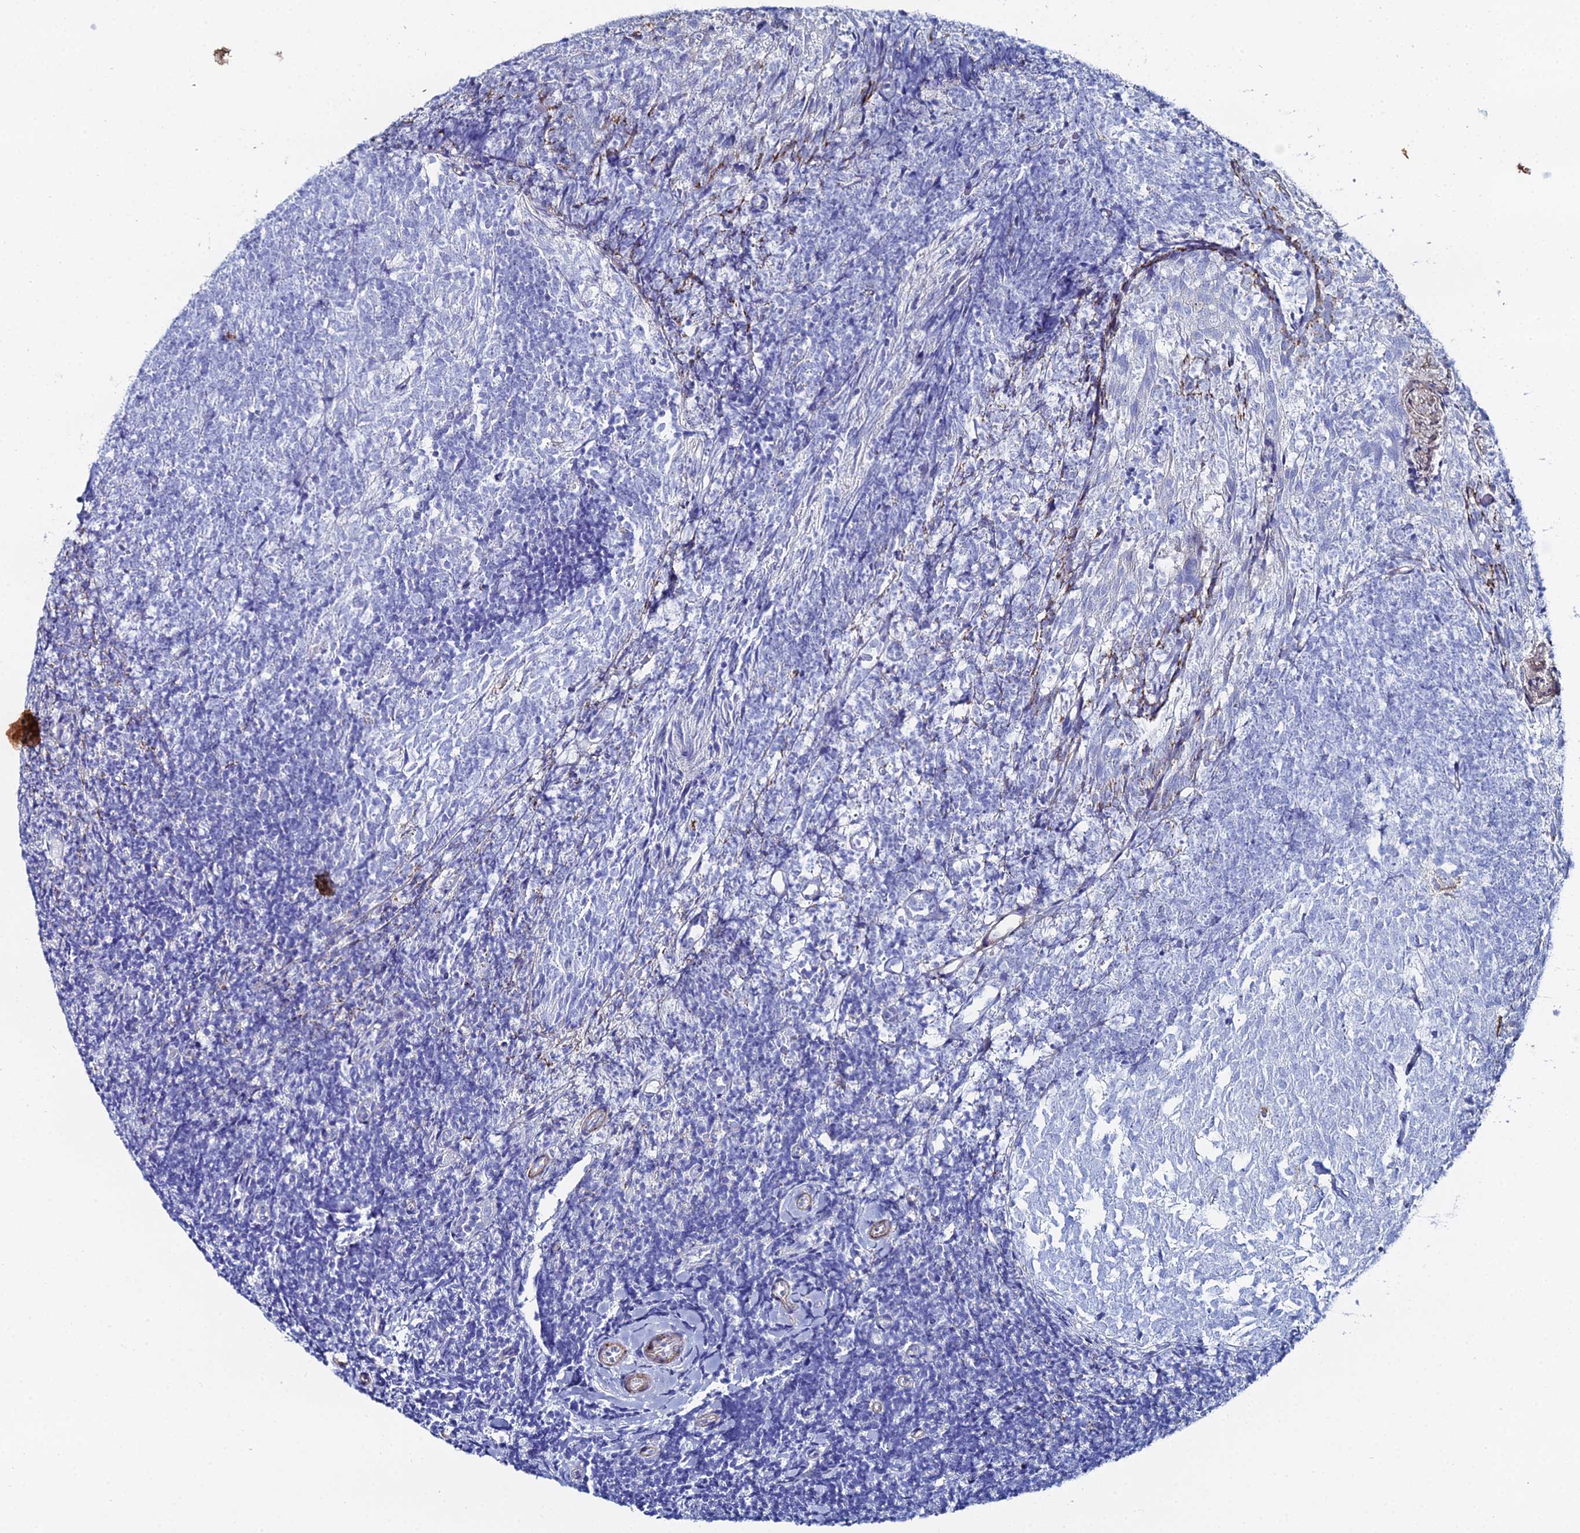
{"staining": {"intensity": "negative", "quantity": "none", "location": "none"}, "tissue": "tonsil", "cell_type": "Germinal center cells", "image_type": "normal", "snomed": [{"axis": "morphology", "description": "Normal tissue, NOS"}, {"axis": "topography", "description": "Tonsil"}], "caption": "An immunohistochemistry photomicrograph of benign tonsil is shown. There is no staining in germinal center cells of tonsil. (DAB (3,3'-diaminobenzidine) immunohistochemistry, high magnification).", "gene": "DHX34", "patient": {"sex": "female", "age": 10}}